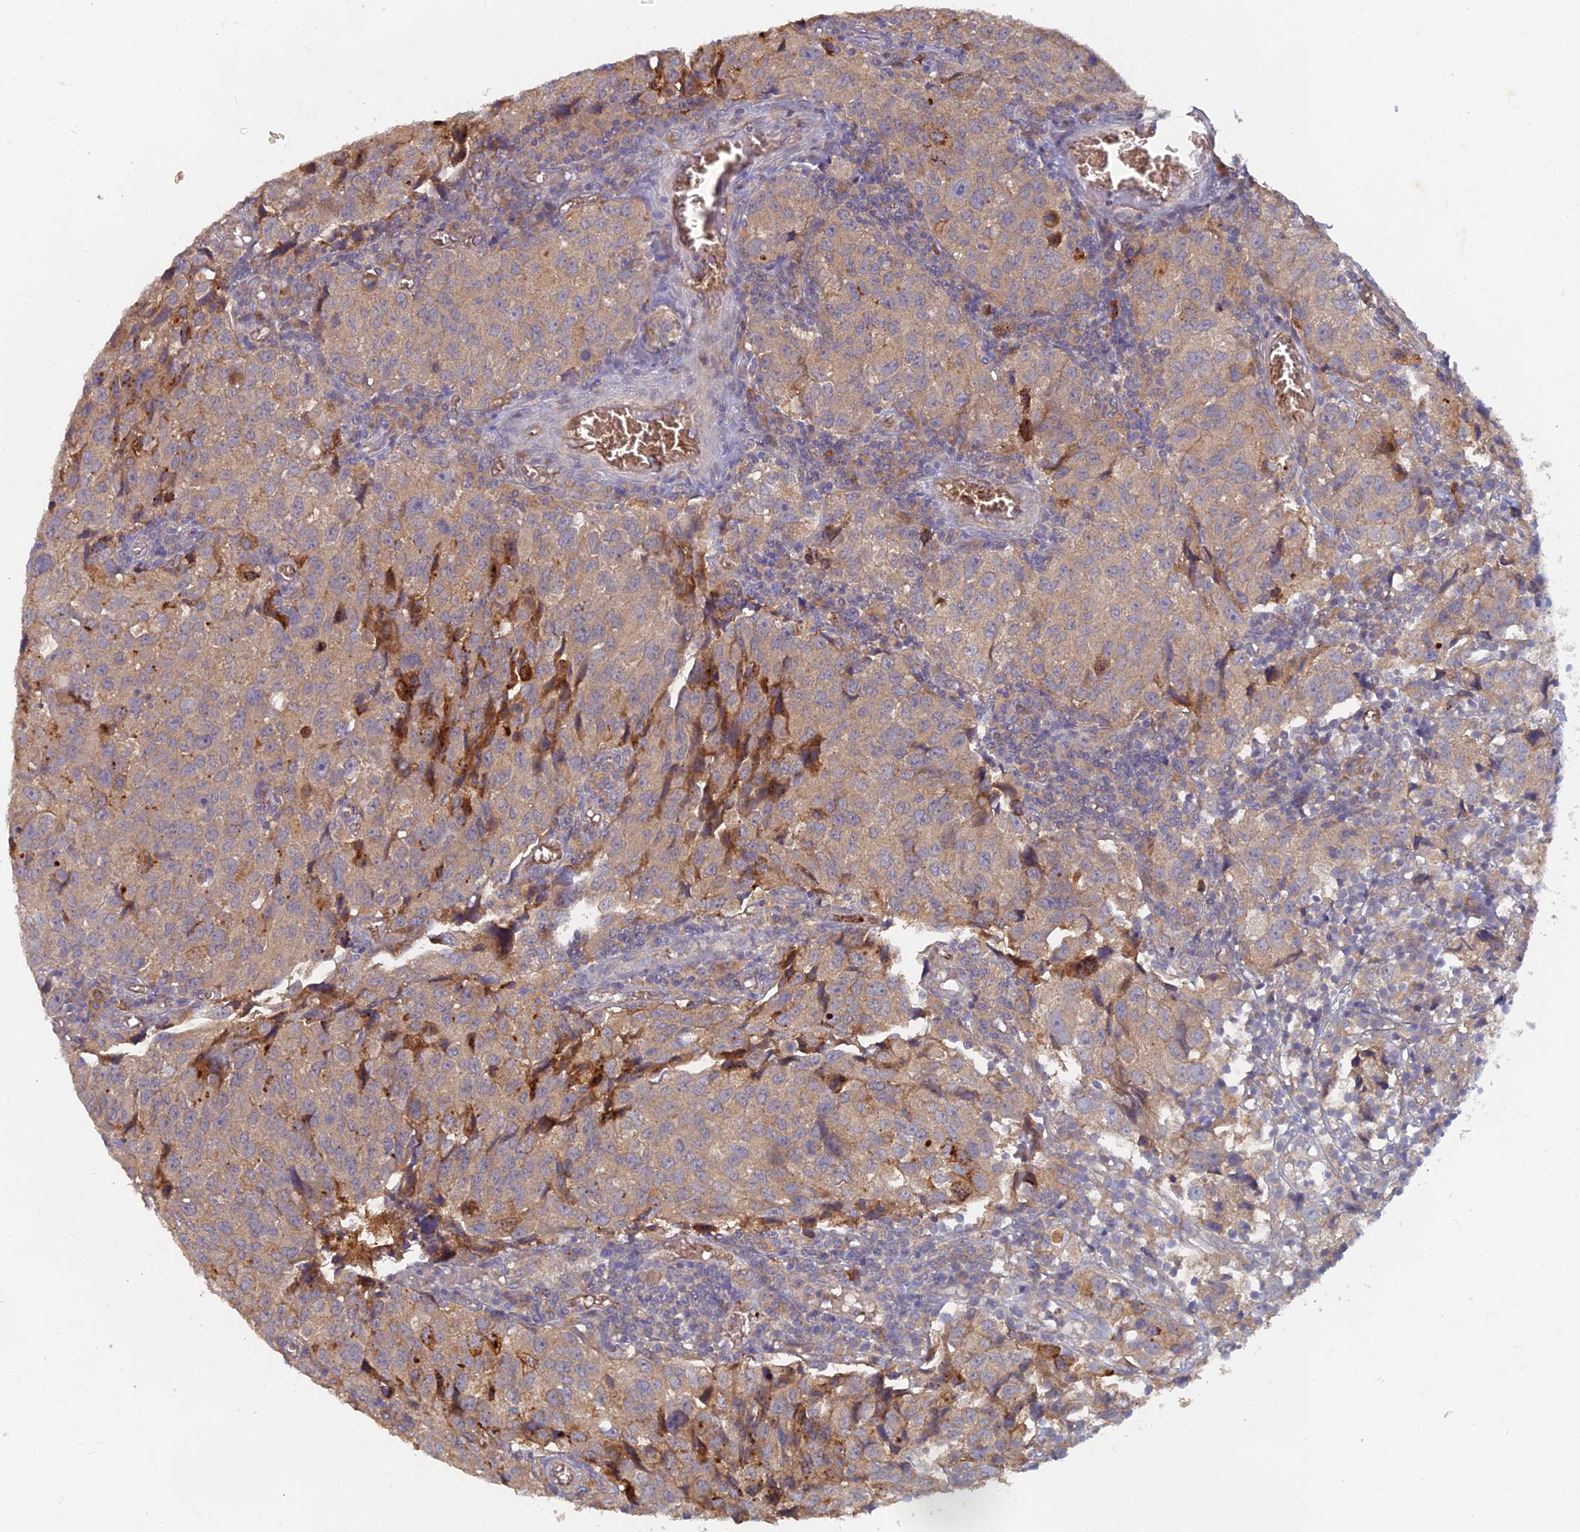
{"staining": {"intensity": "weak", "quantity": ">75%", "location": "cytoplasmic/membranous"}, "tissue": "urothelial cancer", "cell_type": "Tumor cells", "image_type": "cancer", "snomed": [{"axis": "morphology", "description": "Urothelial carcinoma, High grade"}, {"axis": "topography", "description": "Urinary bladder"}], "caption": "Immunohistochemical staining of urothelial cancer demonstrates weak cytoplasmic/membranous protein expression in about >75% of tumor cells. The protein of interest is stained brown, and the nuclei are stained in blue (DAB (3,3'-diaminobenzidine) IHC with brightfield microscopy, high magnification).", "gene": "ARRDC1", "patient": {"sex": "female", "age": 75}}